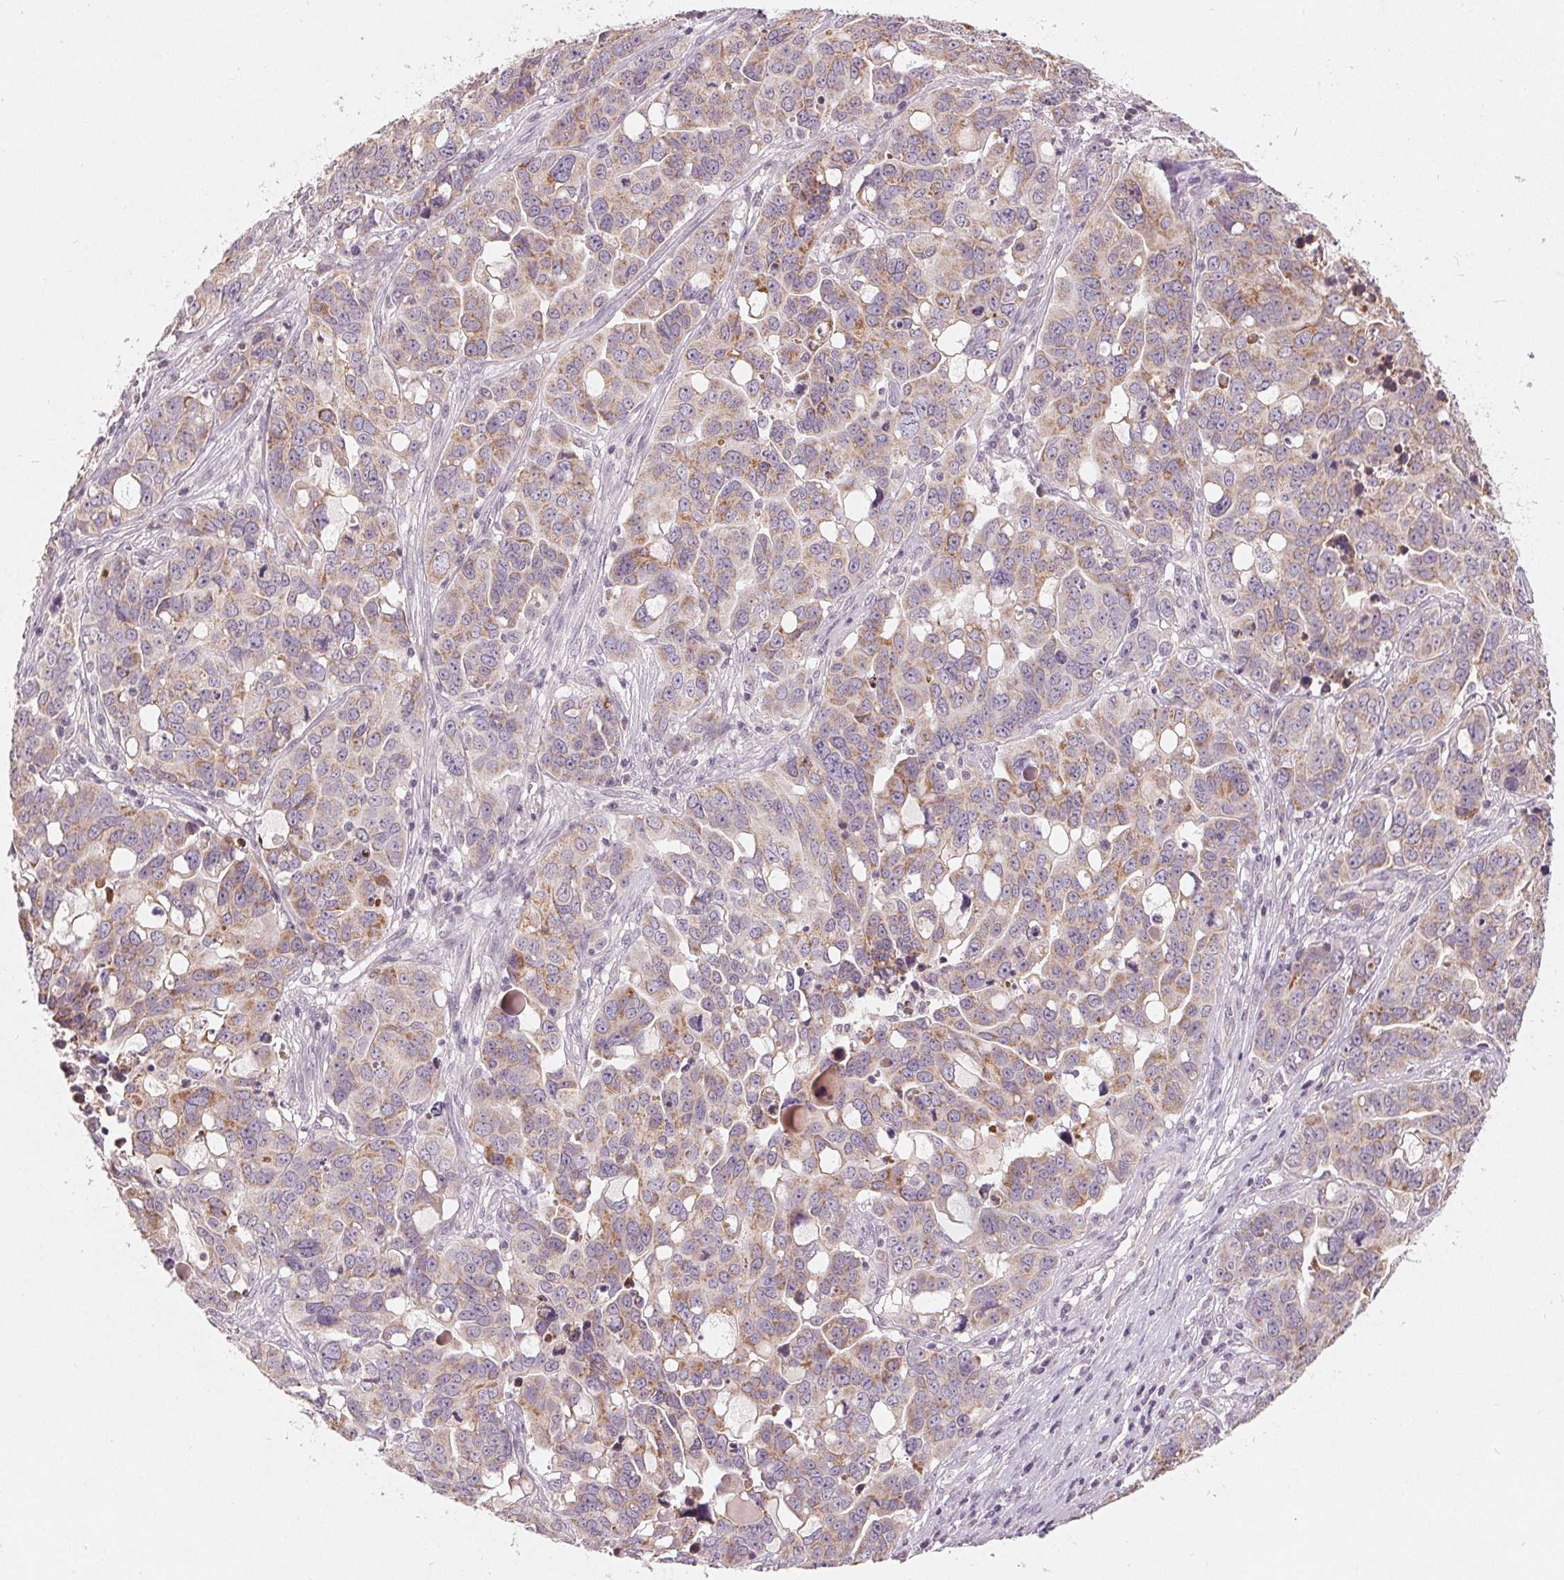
{"staining": {"intensity": "weak", "quantity": "25%-75%", "location": "cytoplasmic/membranous"}, "tissue": "ovarian cancer", "cell_type": "Tumor cells", "image_type": "cancer", "snomed": [{"axis": "morphology", "description": "Carcinoma, endometroid"}, {"axis": "topography", "description": "Ovary"}], "caption": "Protein positivity by immunohistochemistry shows weak cytoplasmic/membranous staining in approximately 25%-75% of tumor cells in ovarian endometroid carcinoma.", "gene": "TRIM60", "patient": {"sex": "female", "age": 78}}